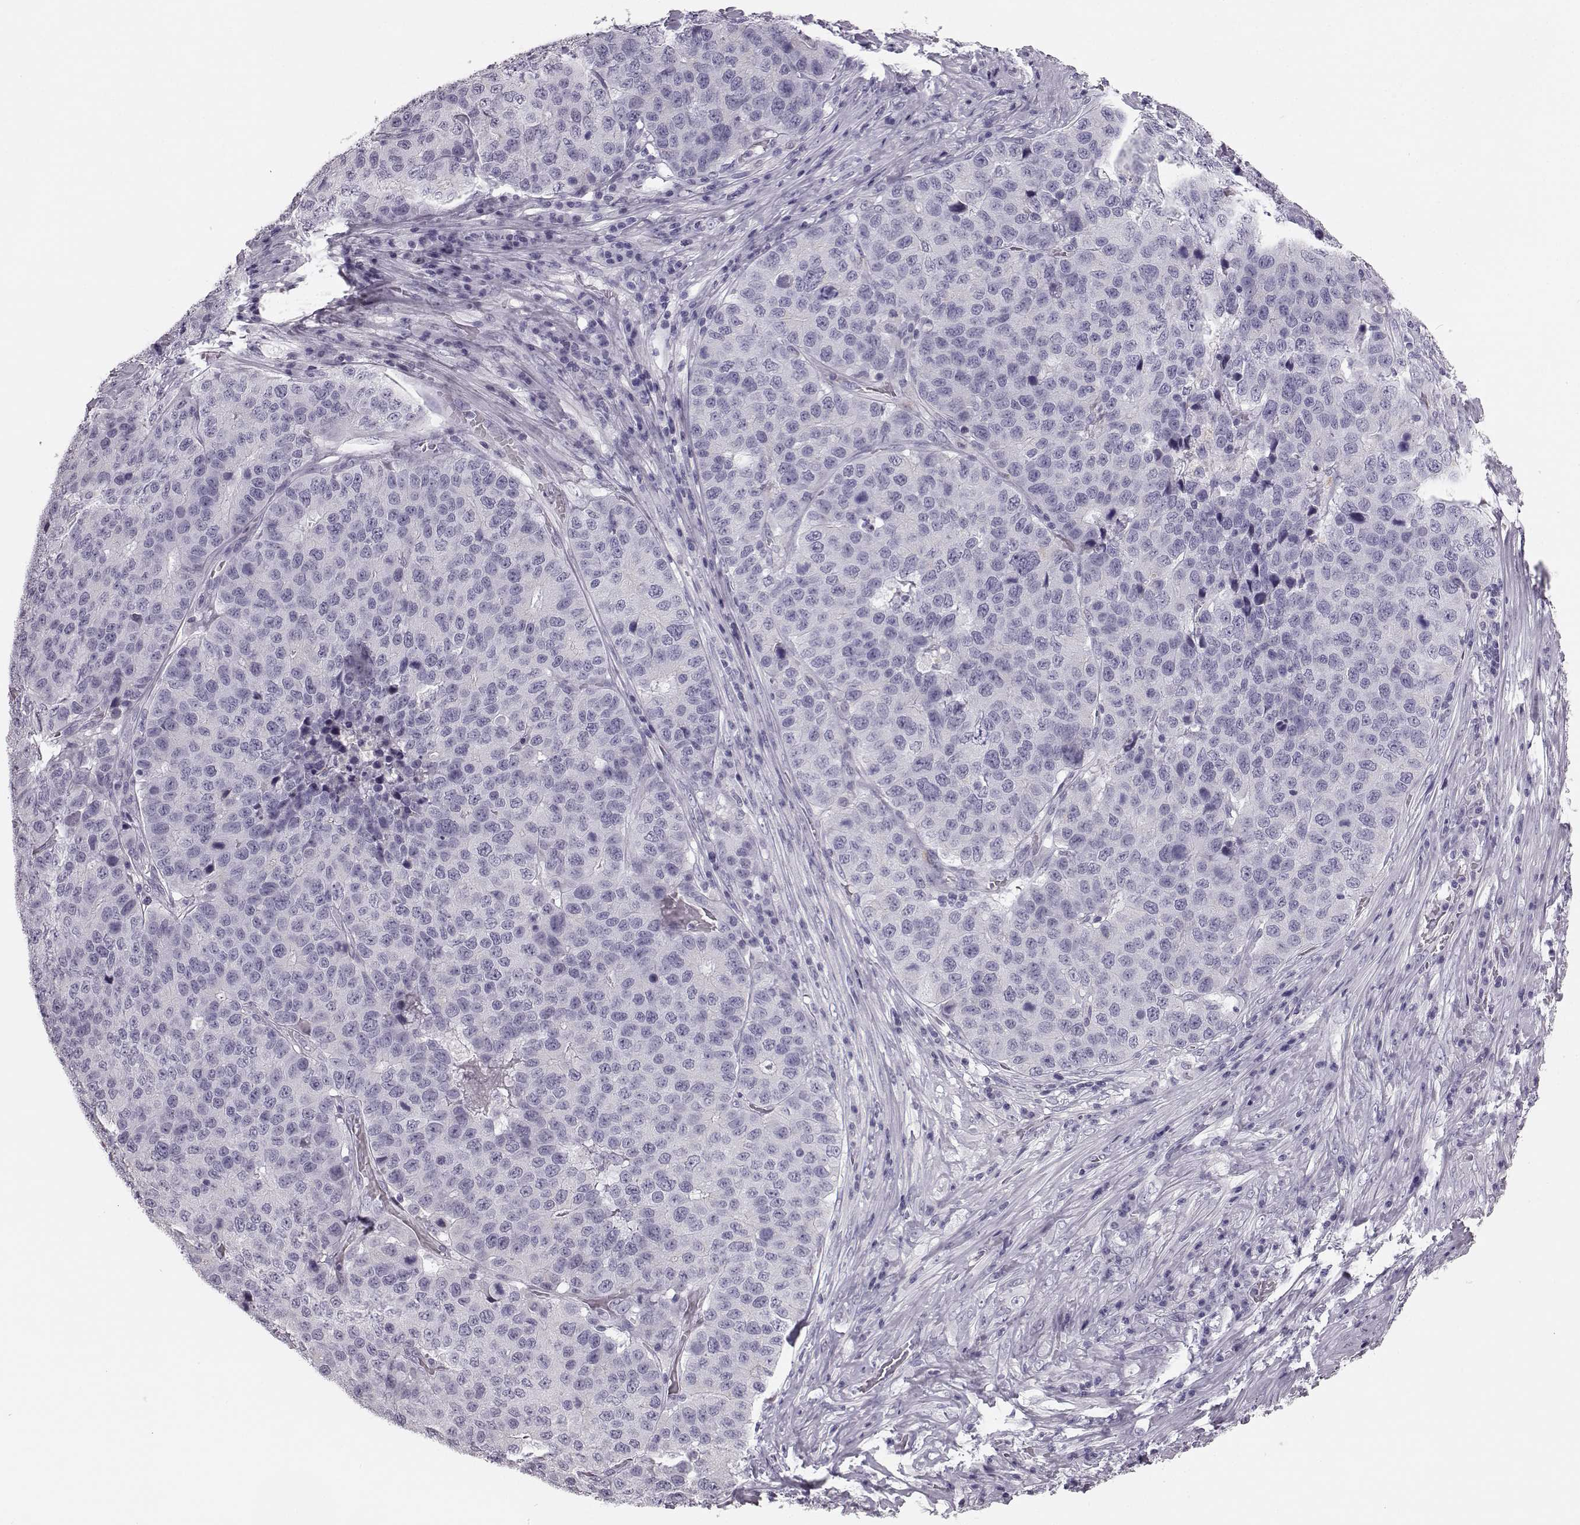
{"staining": {"intensity": "negative", "quantity": "none", "location": "none"}, "tissue": "stomach cancer", "cell_type": "Tumor cells", "image_type": "cancer", "snomed": [{"axis": "morphology", "description": "Adenocarcinoma, NOS"}, {"axis": "topography", "description": "Stomach"}], "caption": "DAB (3,3'-diaminobenzidine) immunohistochemical staining of human stomach cancer (adenocarcinoma) displays no significant staining in tumor cells.", "gene": "BFSP2", "patient": {"sex": "male", "age": 71}}